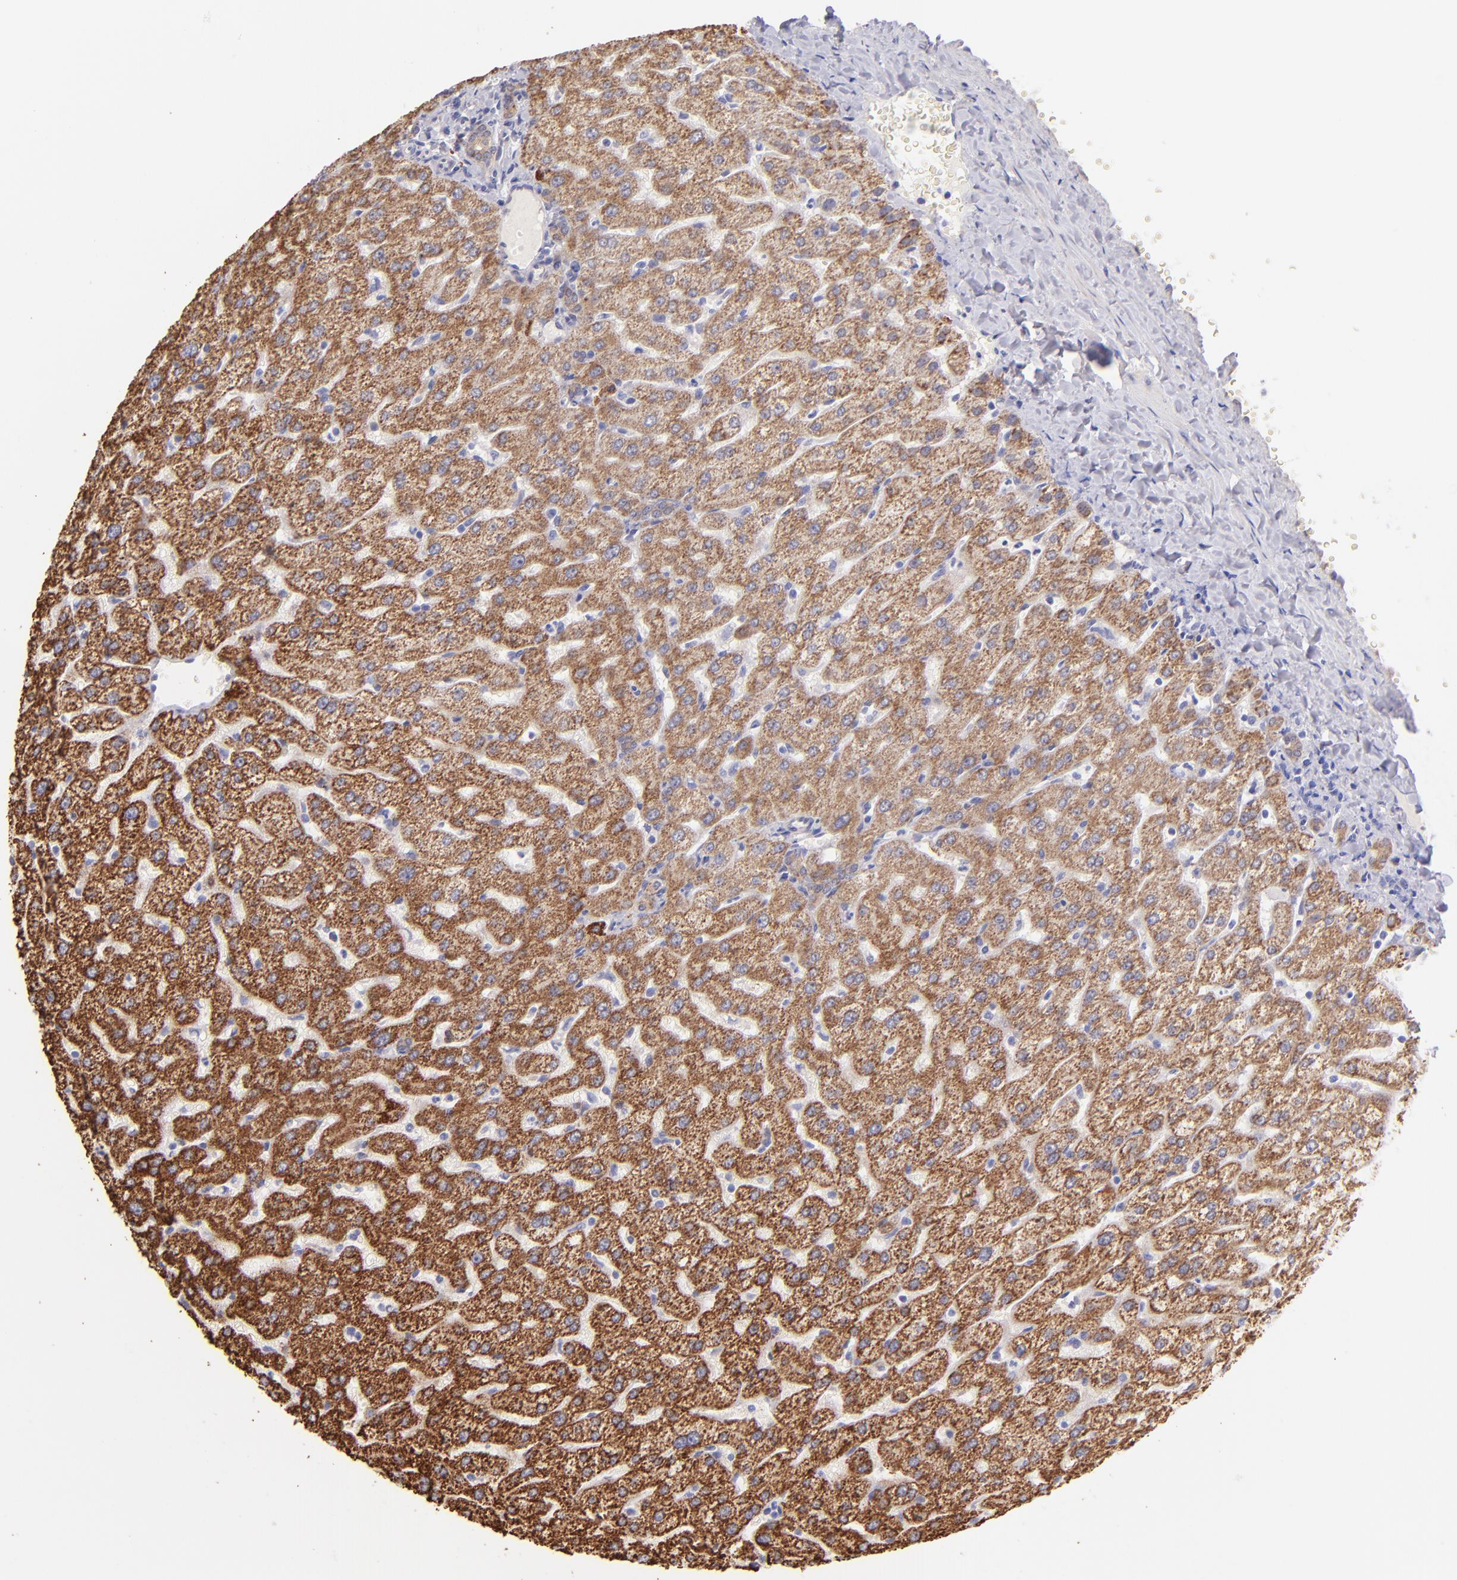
{"staining": {"intensity": "moderate", "quantity": ">75%", "location": "cytoplasmic/membranous"}, "tissue": "liver", "cell_type": "Cholangiocytes", "image_type": "normal", "snomed": [{"axis": "morphology", "description": "Normal tissue, NOS"}, {"axis": "morphology", "description": "Fibrosis, NOS"}, {"axis": "topography", "description": "Liver"}], "caption": "This is an image of immunohistochemistry staining of unremarkable liver, which shows moderate expression in the cytoplasmic/membranous of cholangiocytes.", "gene": "SH2D4A", "patient": {"sex": "female", "age": 29}}